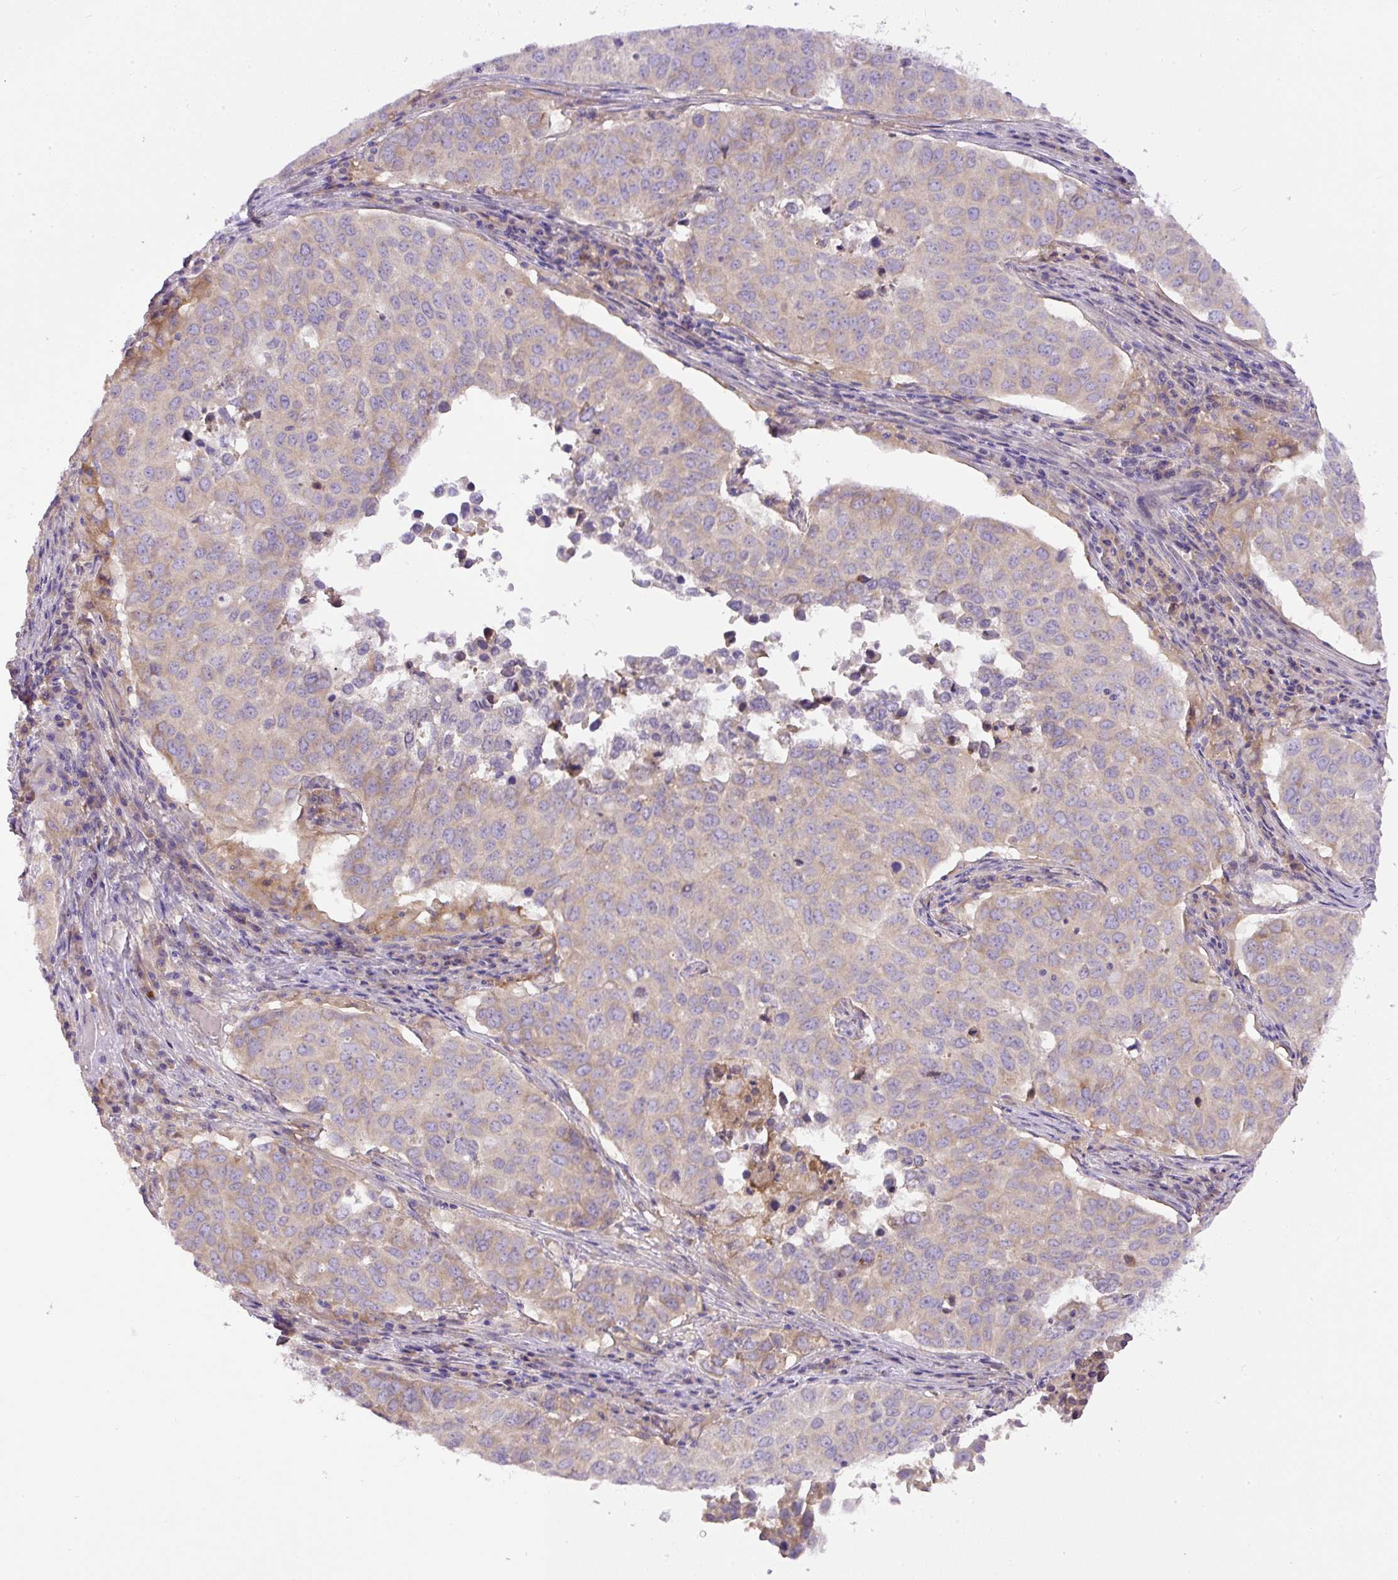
{"staining": {"intensity": "weak", "quantity": "25%-75%", "location": "cytoplasmic/membranous"}, "tissue": "lung cancer", "cell_type": "Tumor cells", "image_type": "cancer", "snomed": [{"axis": "morphology", "description": "Adenocarcinoma, NOS"}, {"axis": "topography", "description": "Lung"}], "caption": "Lung adenocarcinoma was stained to show a protein in brown. There is low levels of weak cytoplasmic/membranous staining in about 25%-75% of tumor cells. (DAB (3,3'-diaminobenzidine) IHC, brown staining for protein, blue staining for nuclei).", "gene": "DAPK1", "patient": {"sex": "female", "age": 50}}